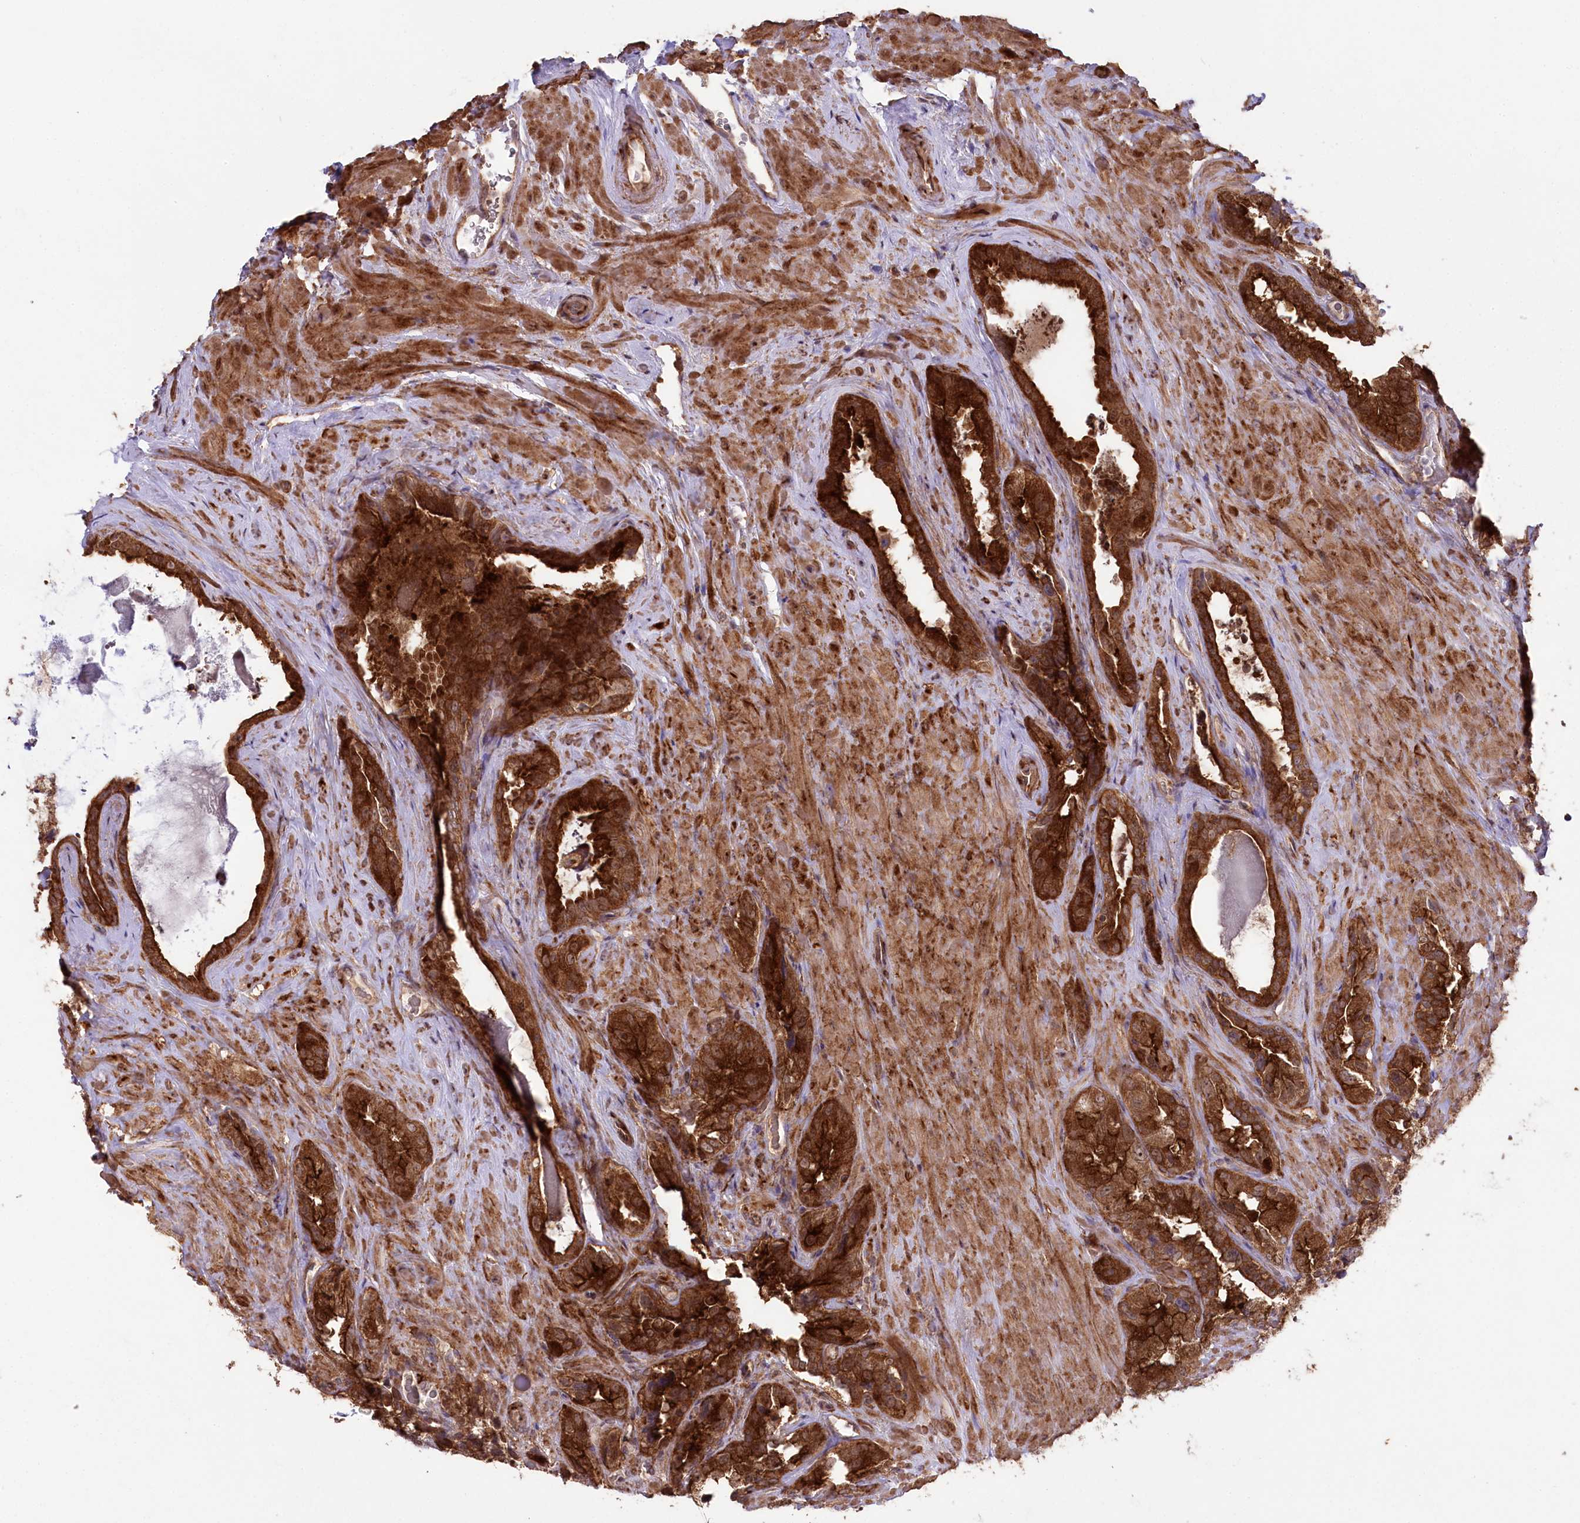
{"staining": {"intensity": "strong", "quantity": ">75%", "location": "cytoplasmic/membranous"}, "tissue": "seminal vesicle", "cell_type": "Glandular cells", "image_type": "normal", "snomed": [{"axis": "morphology", "description": "Normal tissue, NOS"}, {"axis": "topography", "description": "Seminal veicle"}, {"axis": "topography", "description": "Peripheral nerve tissue"}], "caption": "This micrograph exhibits IHC staining of normal seminal vesicle, with high strong cytoplasmic/membranous expression in approximately >75% of glandular cells.", "gene": "CCDC91", "patient": {"sex": "male", "age": 67}}